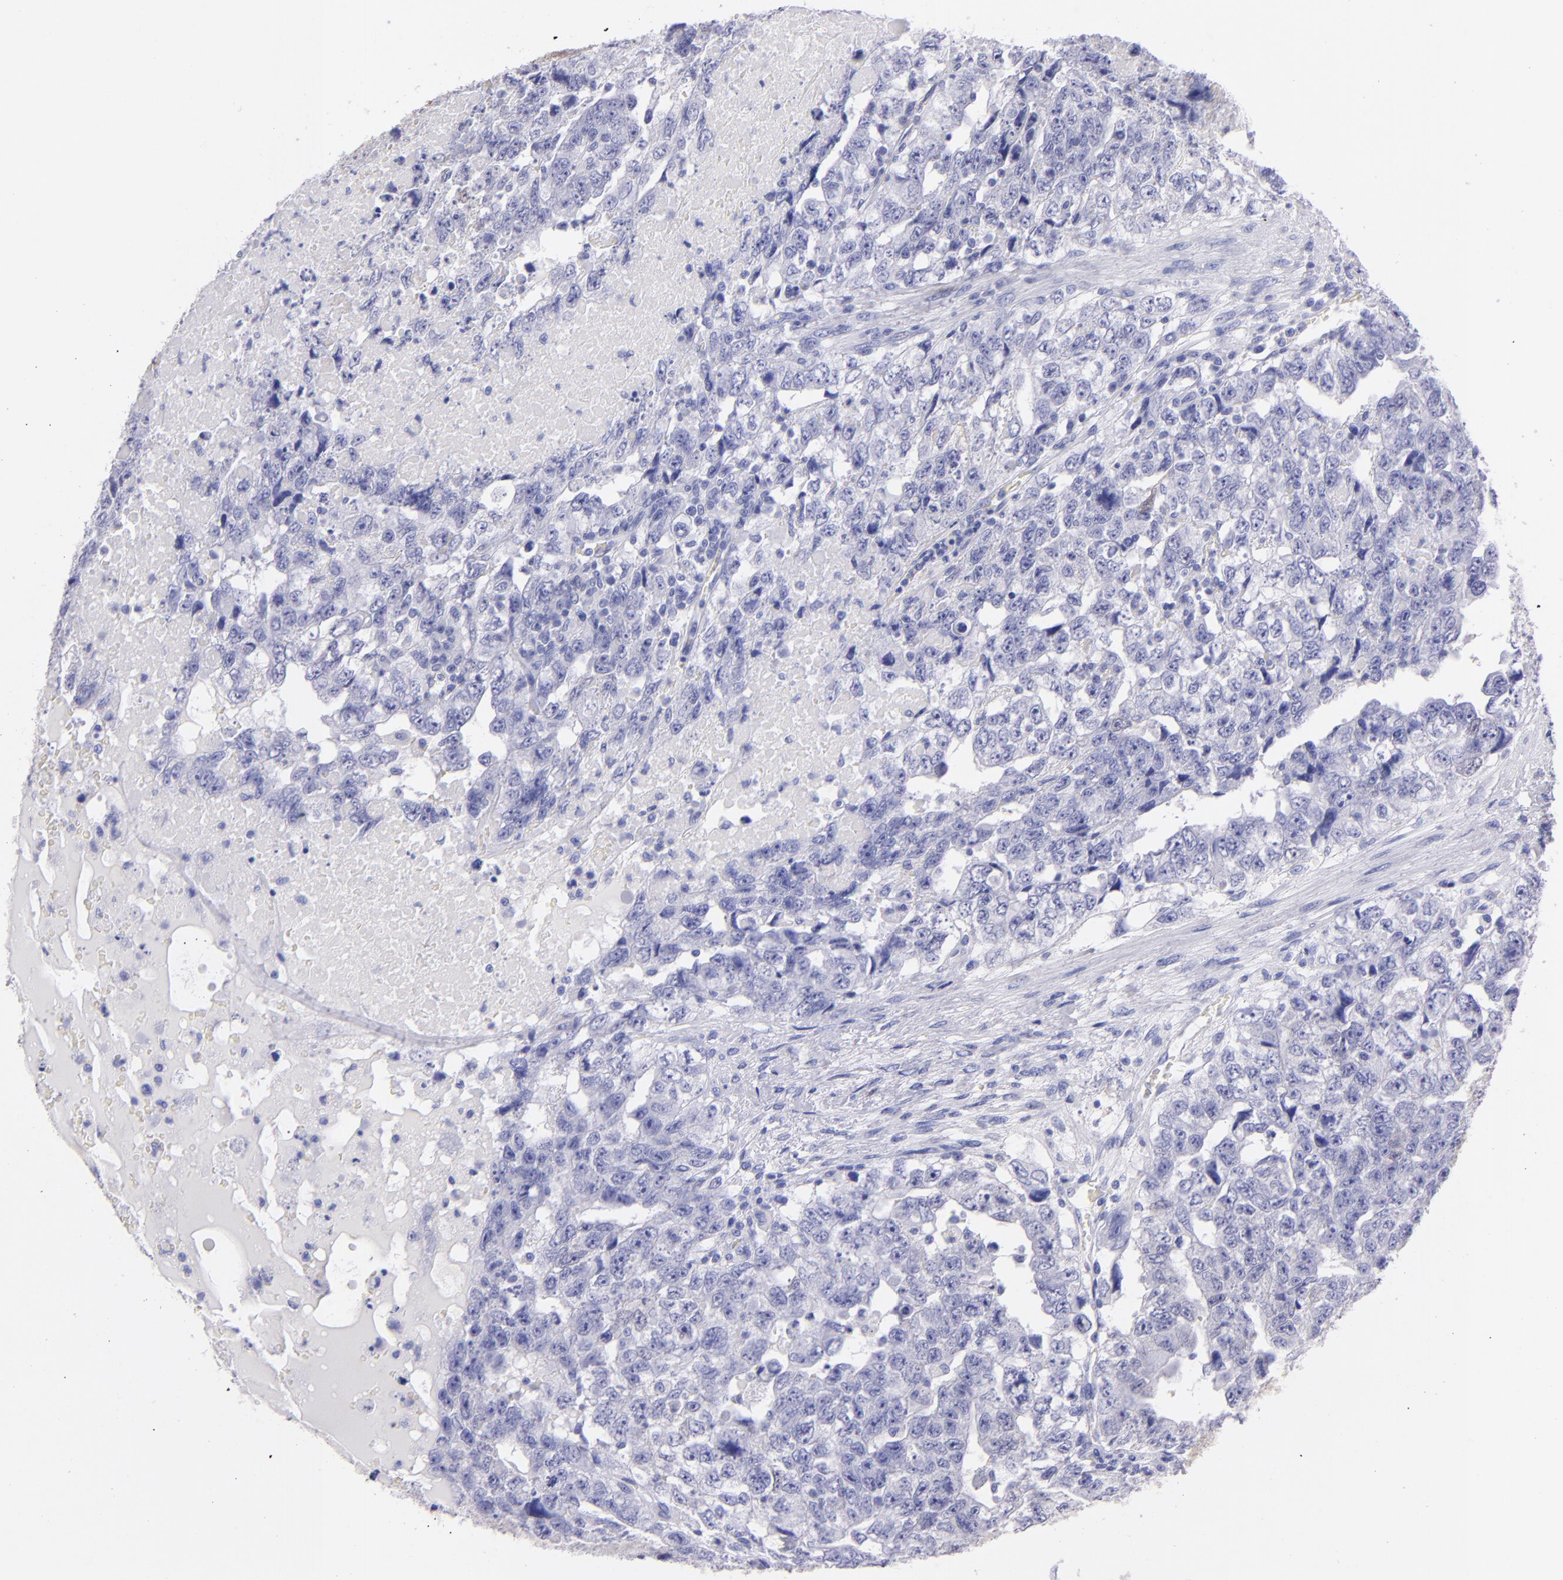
{"staining": {"intensity": "negative", "quantity": "none", "location": "none"}, "tissue": "testis cancer", "cell_type": "Tumor cells", "image_type": "cancer", "snomed": [{"axis": "morphology", "description": "Carcinoma, Embryonal, NOS"}, {"axis": "topography", "description": "Testis"}], "caption": "The histopathology image demonstrates no significant staining in tumor cells of embryonal carcinoma (testis).", "gene": "UCHL1", "patient": {"sex": "male", "age": 36}}